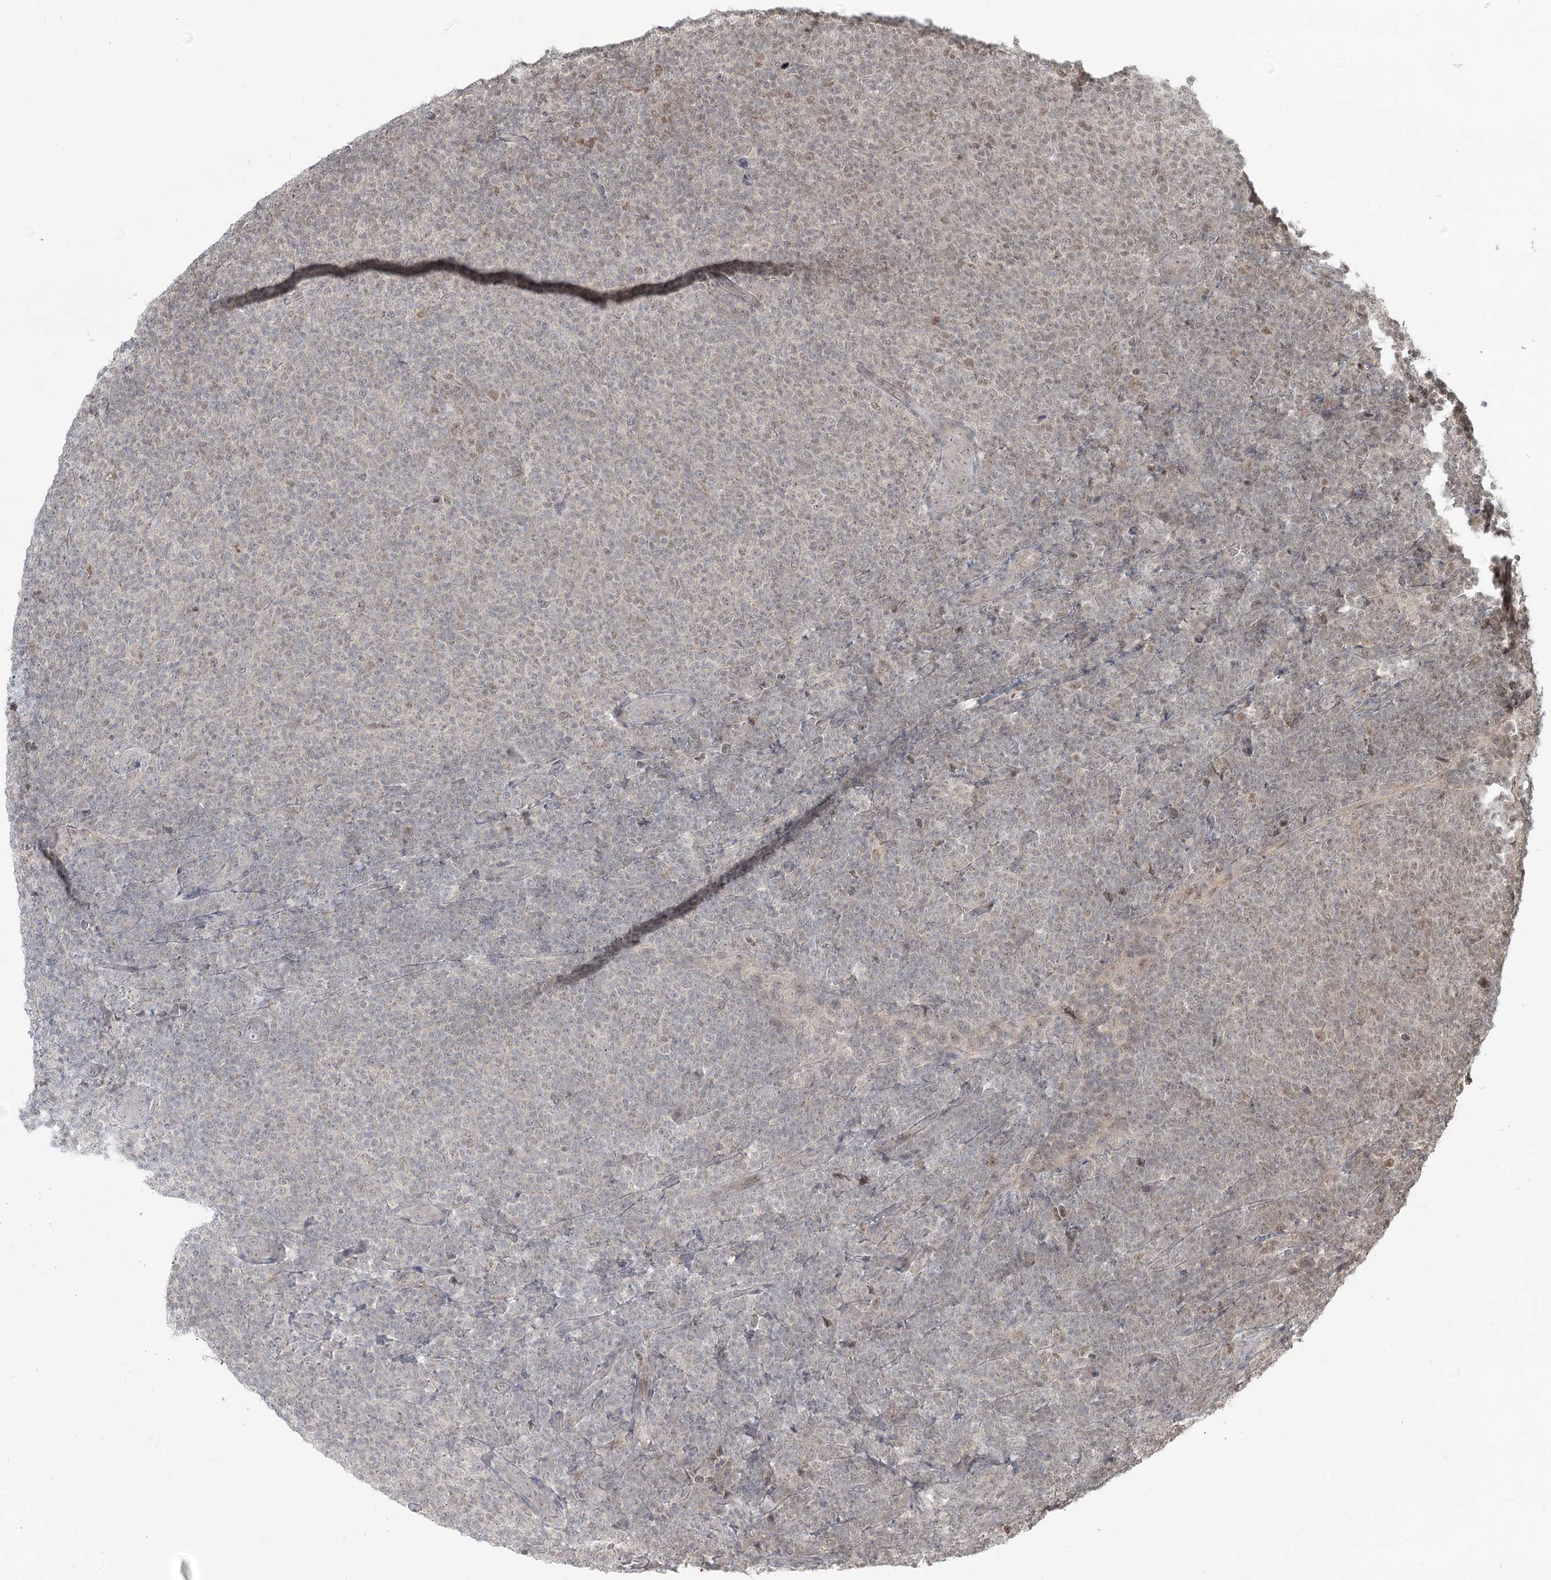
{"staining": {"intensity": "negative", "quantity": "none", "location": "none"}, "tissue": "lymphoma", "cell_type": "Tumor cells", "image_type": "cancer", "snomed": [{"axis": "morphology", "description": "Malignant lymphoma, non-Hodgkin's type, Low grade"}, {"axis": "topography", "description": "Lymph node"}], "caption": "A high-resolution photomicrograph shows immunohistochemistry staining of lymphoma, which demonstrates no significant staining in tumor cells.", "gene": "R3HCC1L", "patient": {"sex": "male", "age": 66}}